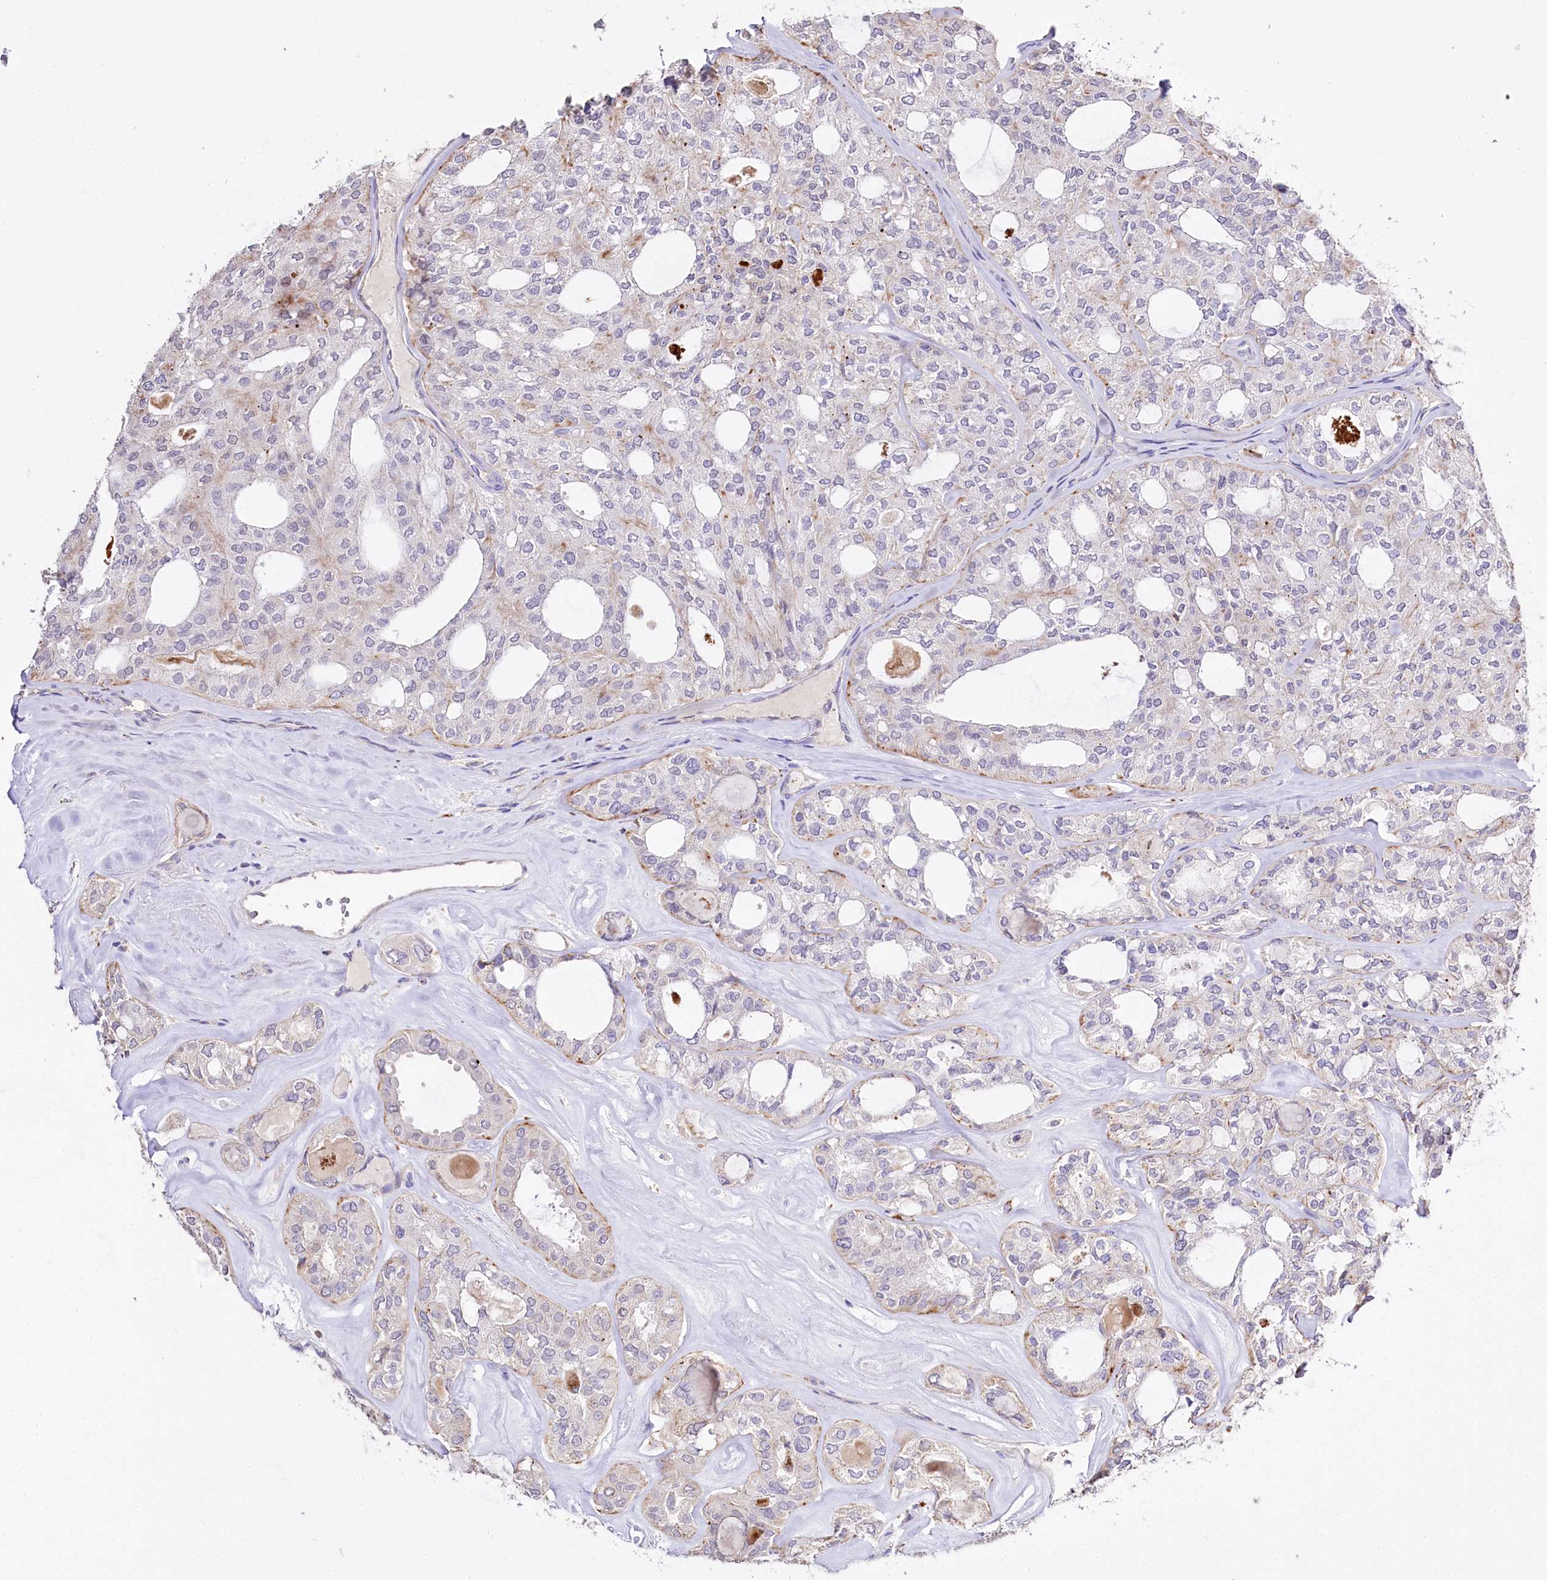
{"staining": {"intensity": "negative", "quantity": "none", "location": "none"}, "tissue": "thyroid cancer", "cell_type": "Tumor cells", "image_type": "cancer", "snomed": [{"axis": "morphology", "description": "Follicular adenoma carcinoma, NOS"}, {"axis": "topography", "description": "Thyroid gland"}], "caption": "Thyroid cancer was stained to show a protein in brown. There is no significant expression in tumor cells.", "gene": "PTER", "patient": {"sex": "male", "age": 75}}